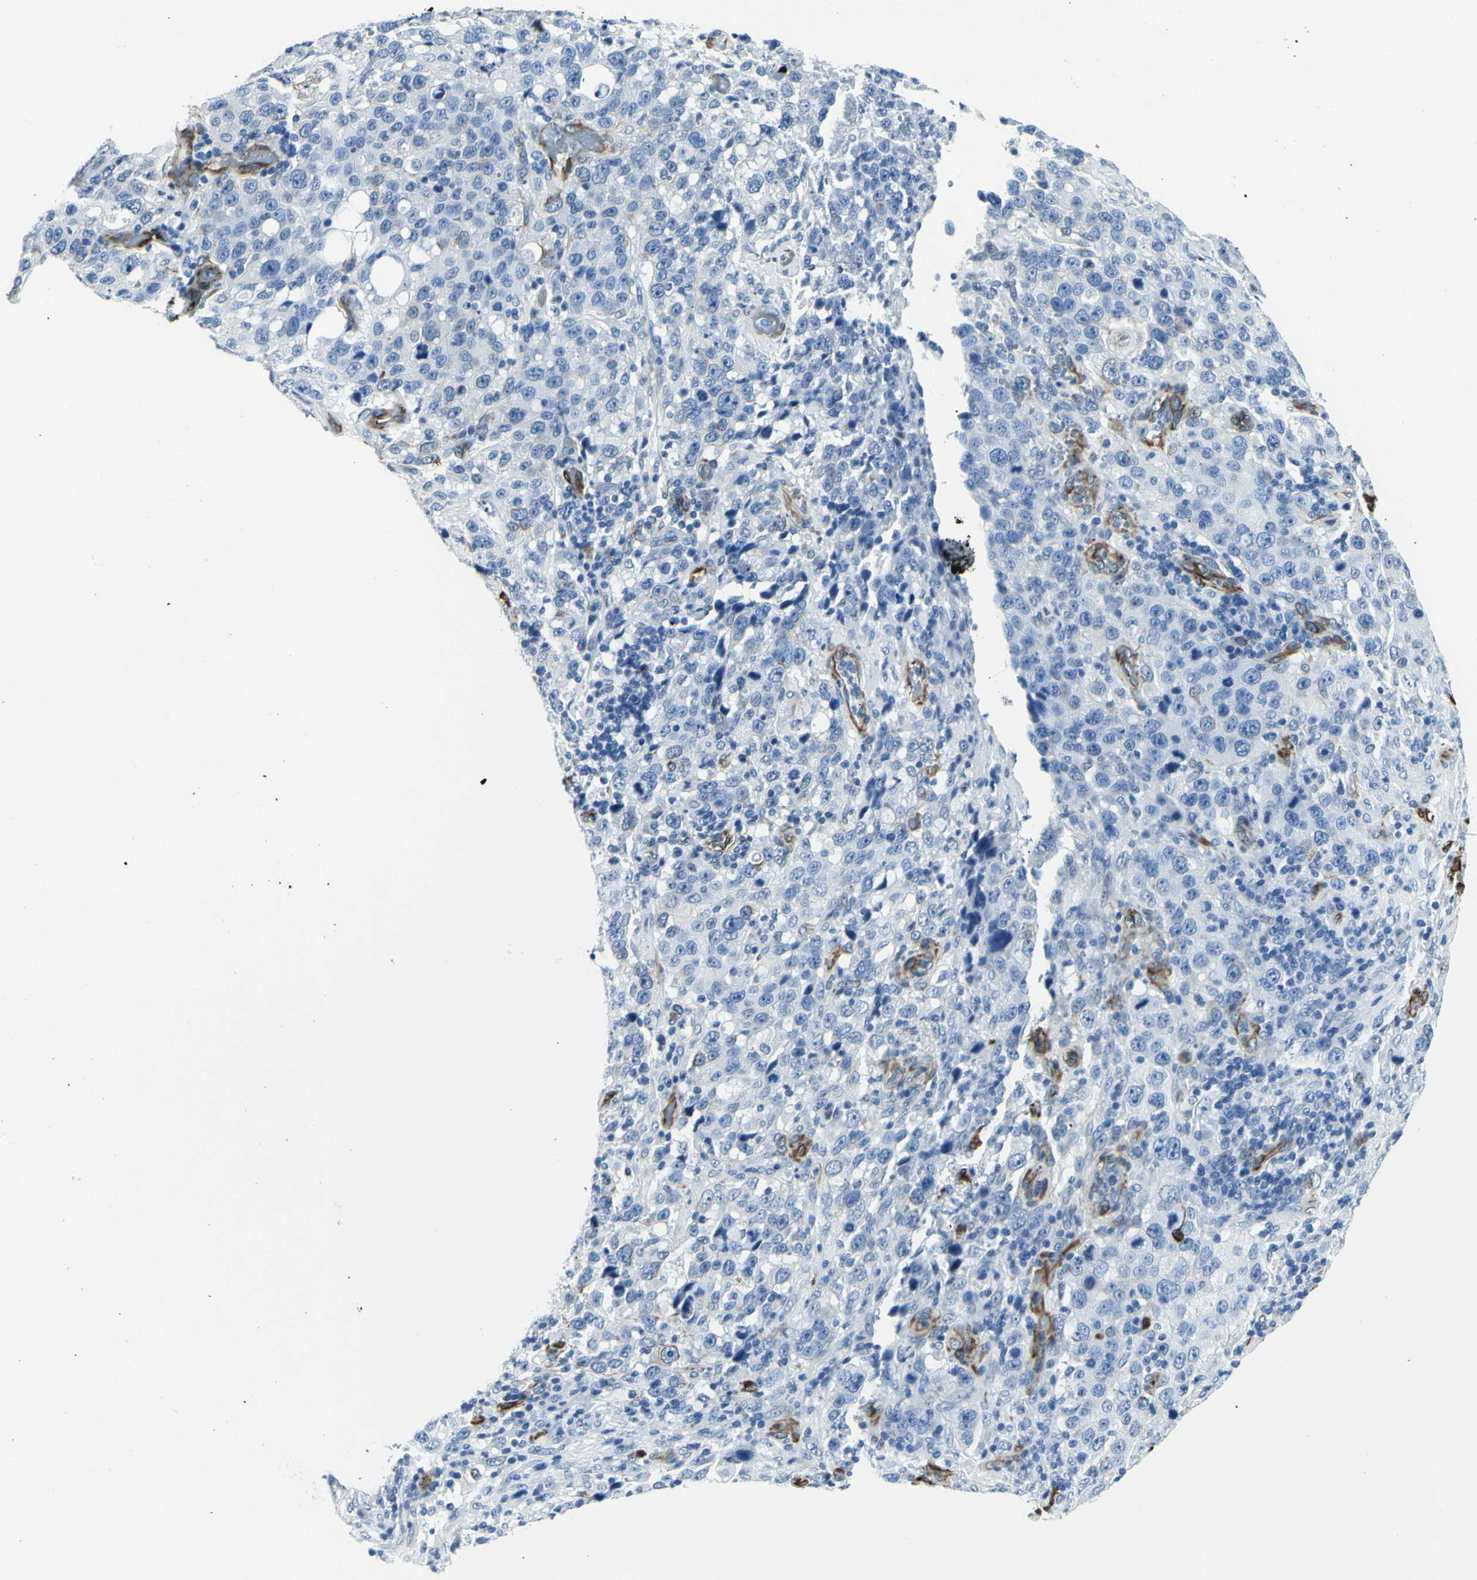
{"staining": {"intensity": "negative", "quantity": "none", "location": "none"}, "tissue": "stomach cancer", "cell_type": "Tumor cells", "image_type": "cancer", "snomed": [{"axis": "morphology", "description": "Normal tissue, NOS"}, {"axis": "morphology", "description": "Adenocarcinoma, NOS"}, {"axis": "topography", "description": "Stomach"}], "caption": "A photomicrograph of adenocarcinoma (stomach) stained for a protein exhibits no brown staining in tumor cells.", "gene": "PTH2R", "patient": {"sex": "male", "age": 48}}